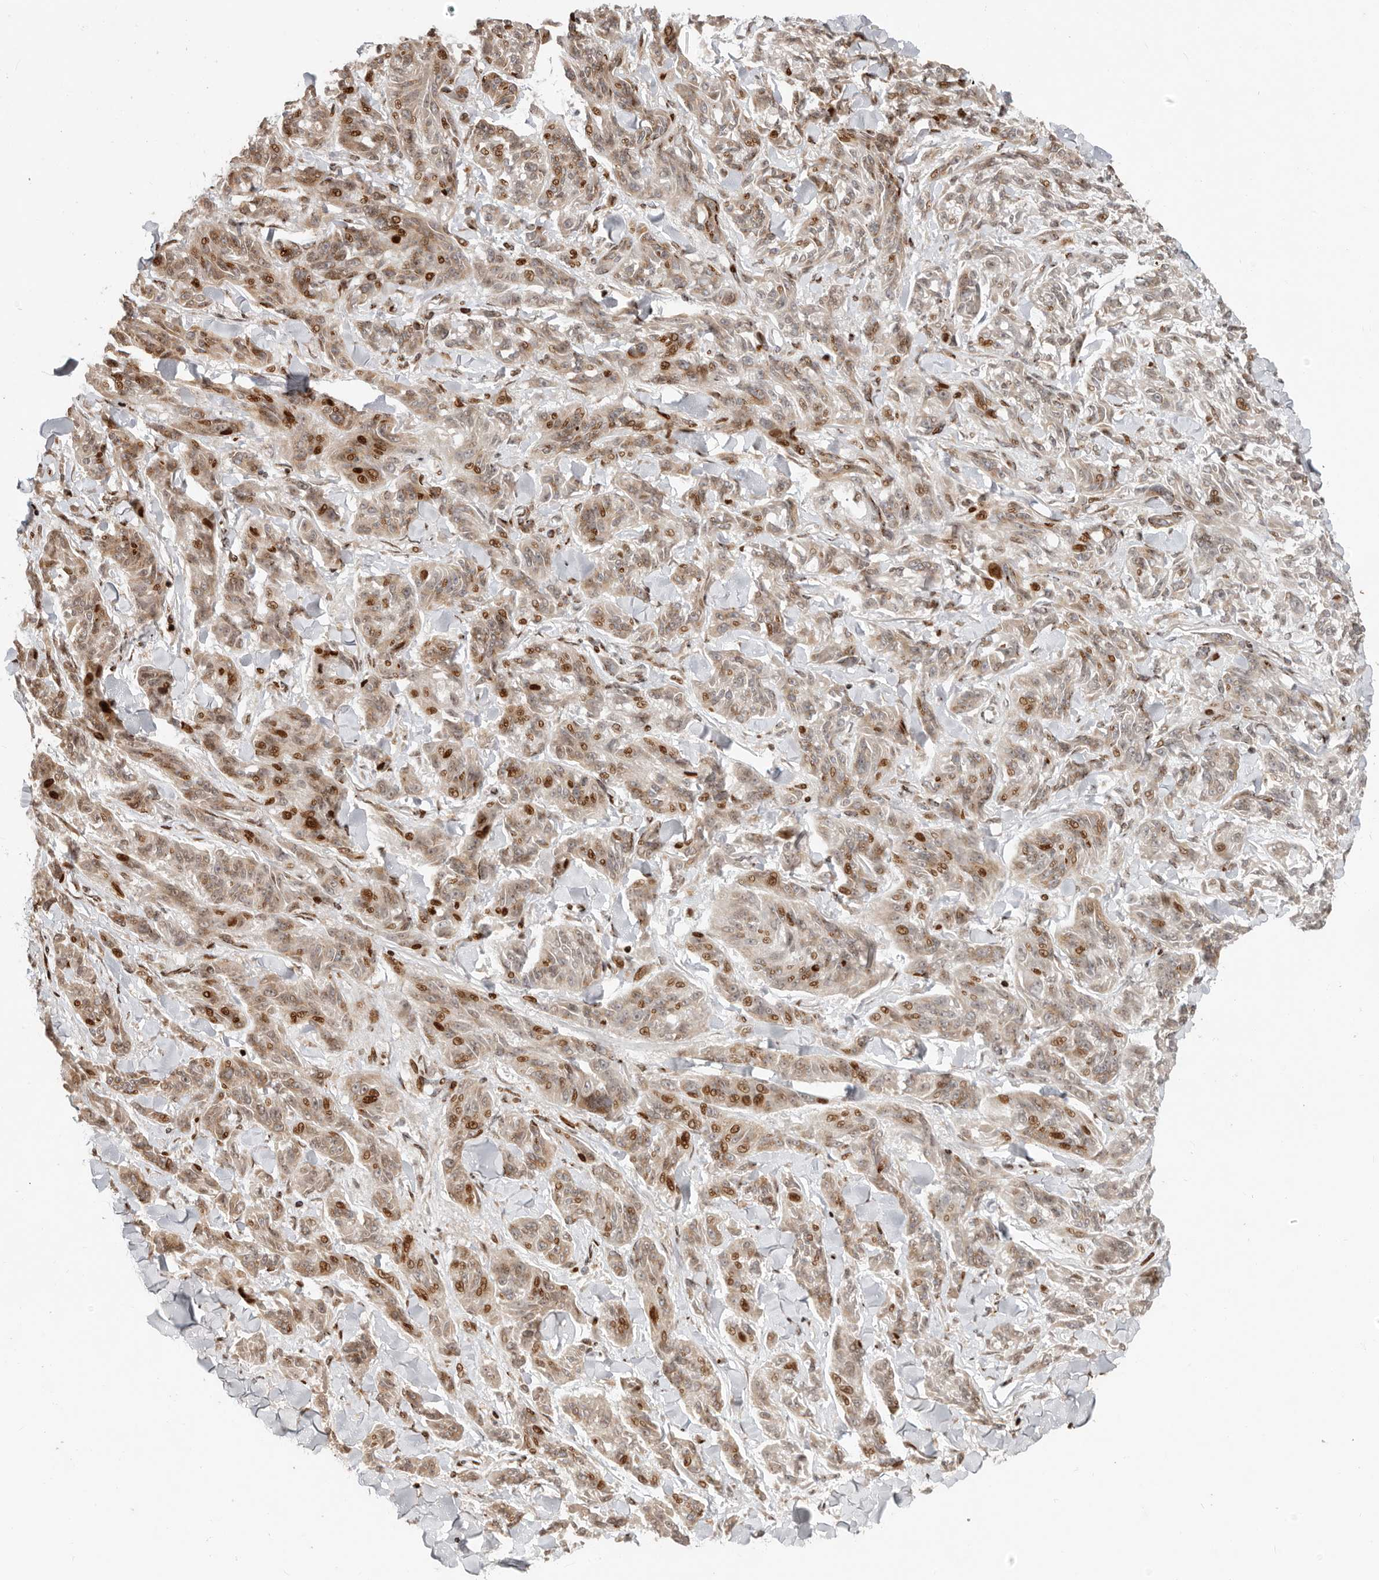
{"staining": {"intensity": "moderate", "quantity": "25%-75%", "location": "cytoplasmic/membranous,nuclear"}, "tissue": "melanoma", "cell_type": "Tumor cells", "image_type": "cancer", "snomed": [{"axis": "morphology", "description": "Malignant melanoma, NOS"}, {"axis": "topography", "description": "Skin"}], "caption": "Malignant melanoma stained for a protein (brown) displays moderate cytoplasmic/membranous and nuclear positive staining in about 25%-75% of tumor cells.", "gene": "TRIM4", "patient": {"sex": "male", "age": 53}}